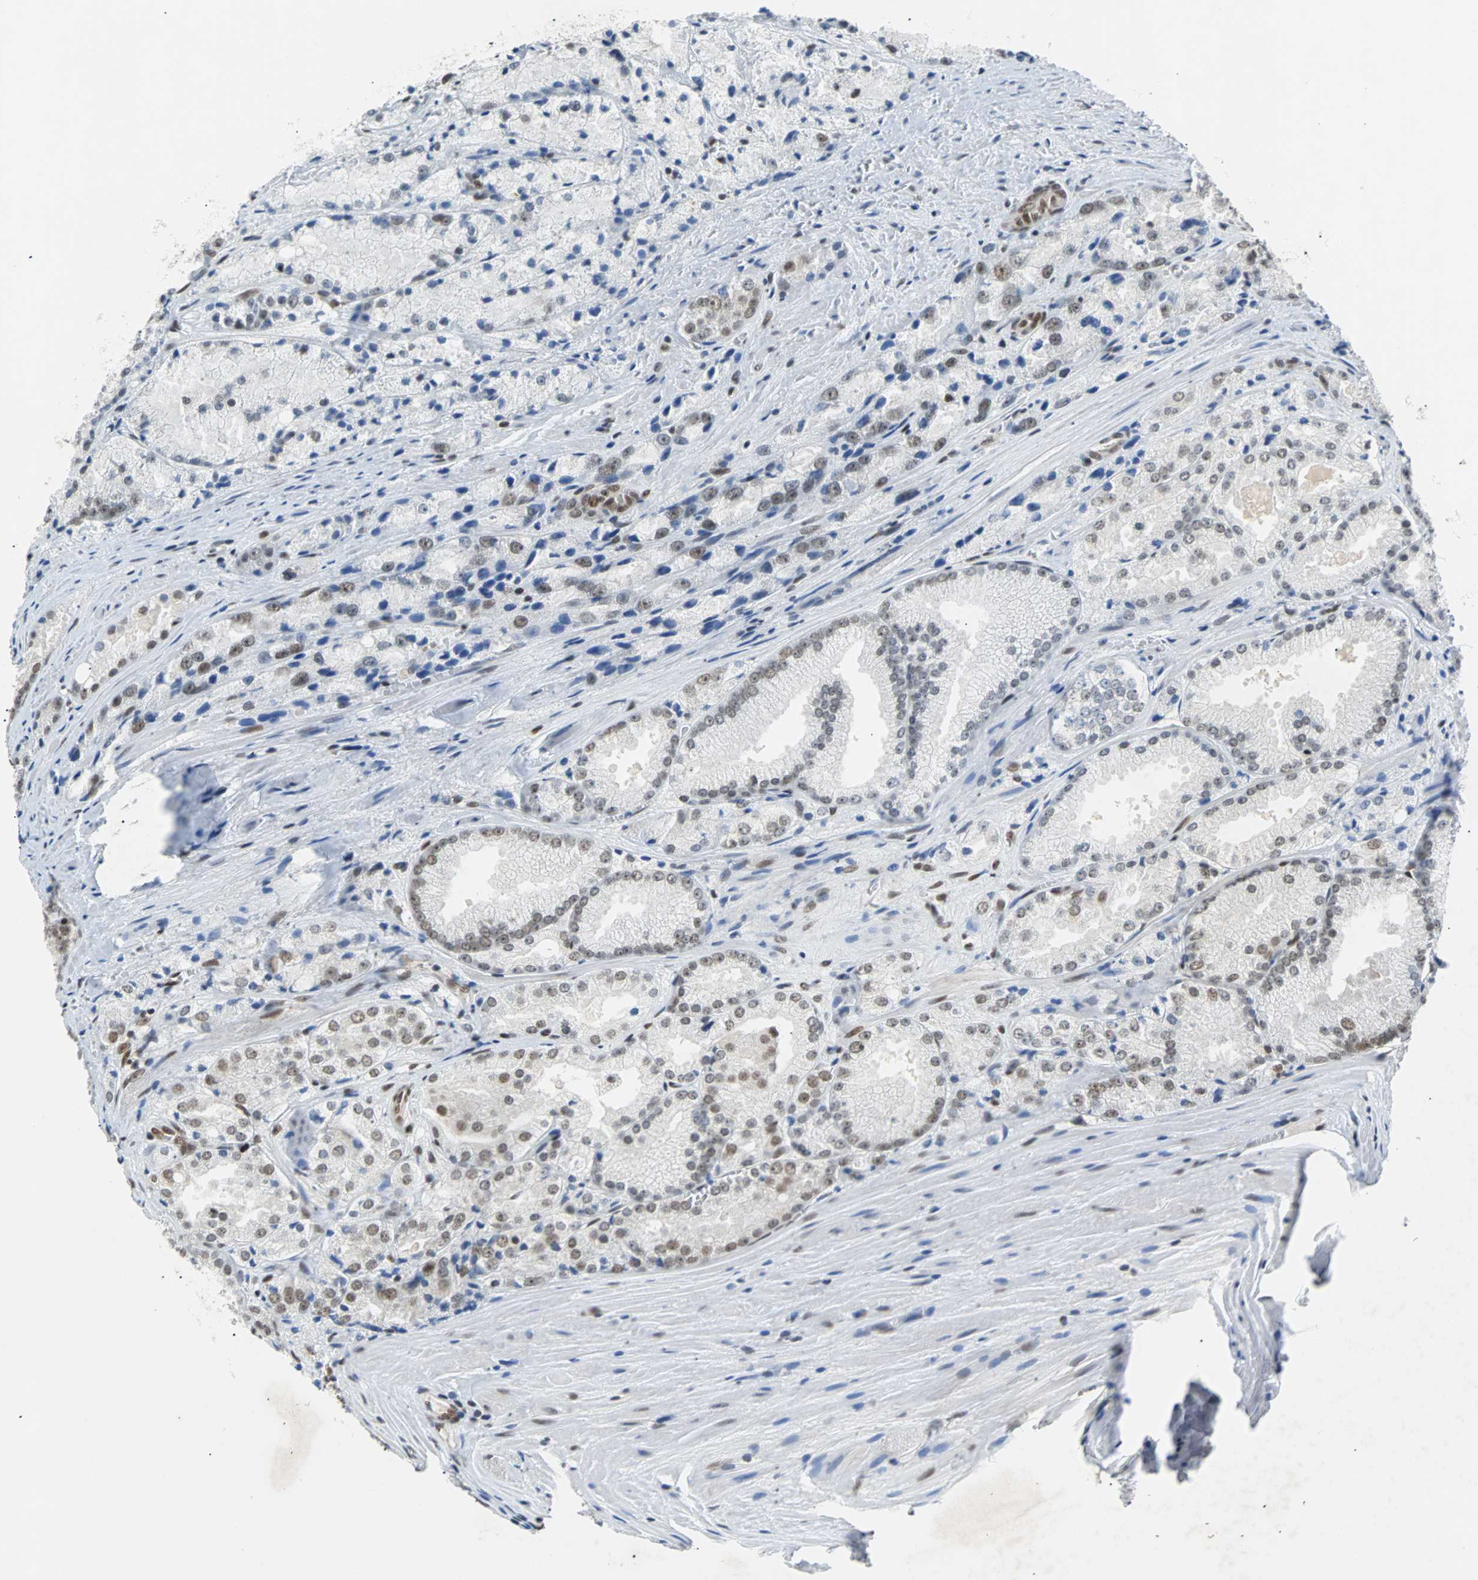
{"staining": {"intensity": "moderate", "quantity": "25%-75%", "location": "nuclear"}, "tissue": "prostate cancer", "cell_type": "Tumor cells", "image_type": "cancer", "snomed": [{"axis": "morphology", "description": "Adenocarcinoma, Low grade"}, {"axis": "topography", "description": "Prostate"}], "caption": "A high-resolution image shows IHC staining of prostate cancer, which exhibits moderate nuclear staining in approximately 25%-75% of tumor cells. The staining was performed using DAB (3,3'-diaminobenzidine) to visualize the protein expression in brown, while the nuclei were stained in blue with hematoxylin (Magnification: 20x).", "gene": "GATAD2A", "patient": {"sex": "male", "age": 64}}